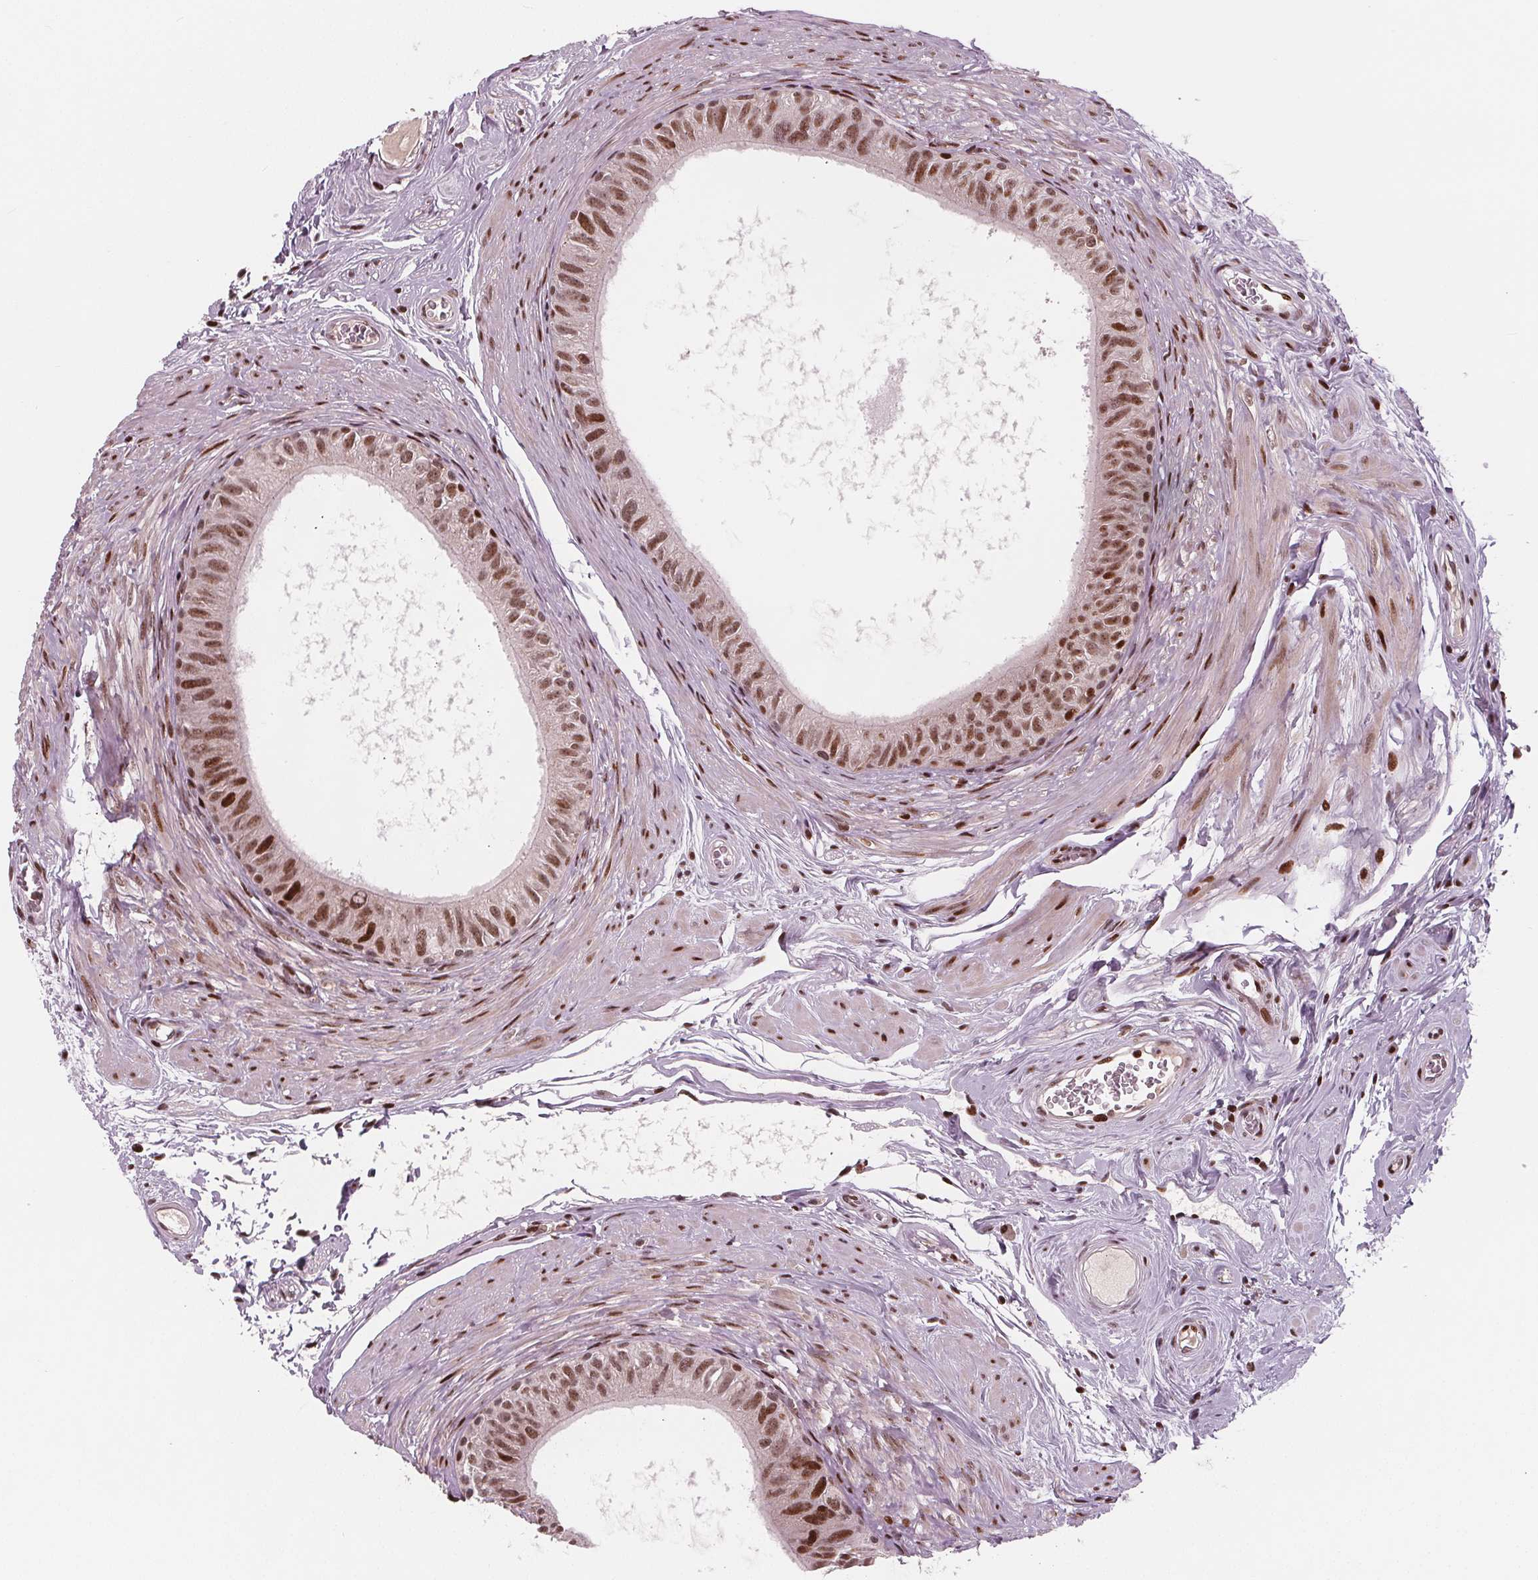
{"staining": {"intensity": "moderate", "quantity": ">75%", "location": "cytoplasmic/membranous,nuclear"}, "tissue": "epididymis", "cell_type": "Glandular cells", "image_type": "normal", "snomed": [{"axis": "morphology", "description": "Normal tissue, NOS"}, {"axis": "topography", "description": "Epididymis"}], "caption": "This image demonstrates normal epididymis stained with IHC to label a protein in brown. The cytoplasmic/membranous,nuclear of glandular cells show moderate positivity for the protein. Nuclei are counter-stained blue.", "gene": "SNRNP35", "patient": {"sex": "male", "age": 36}}